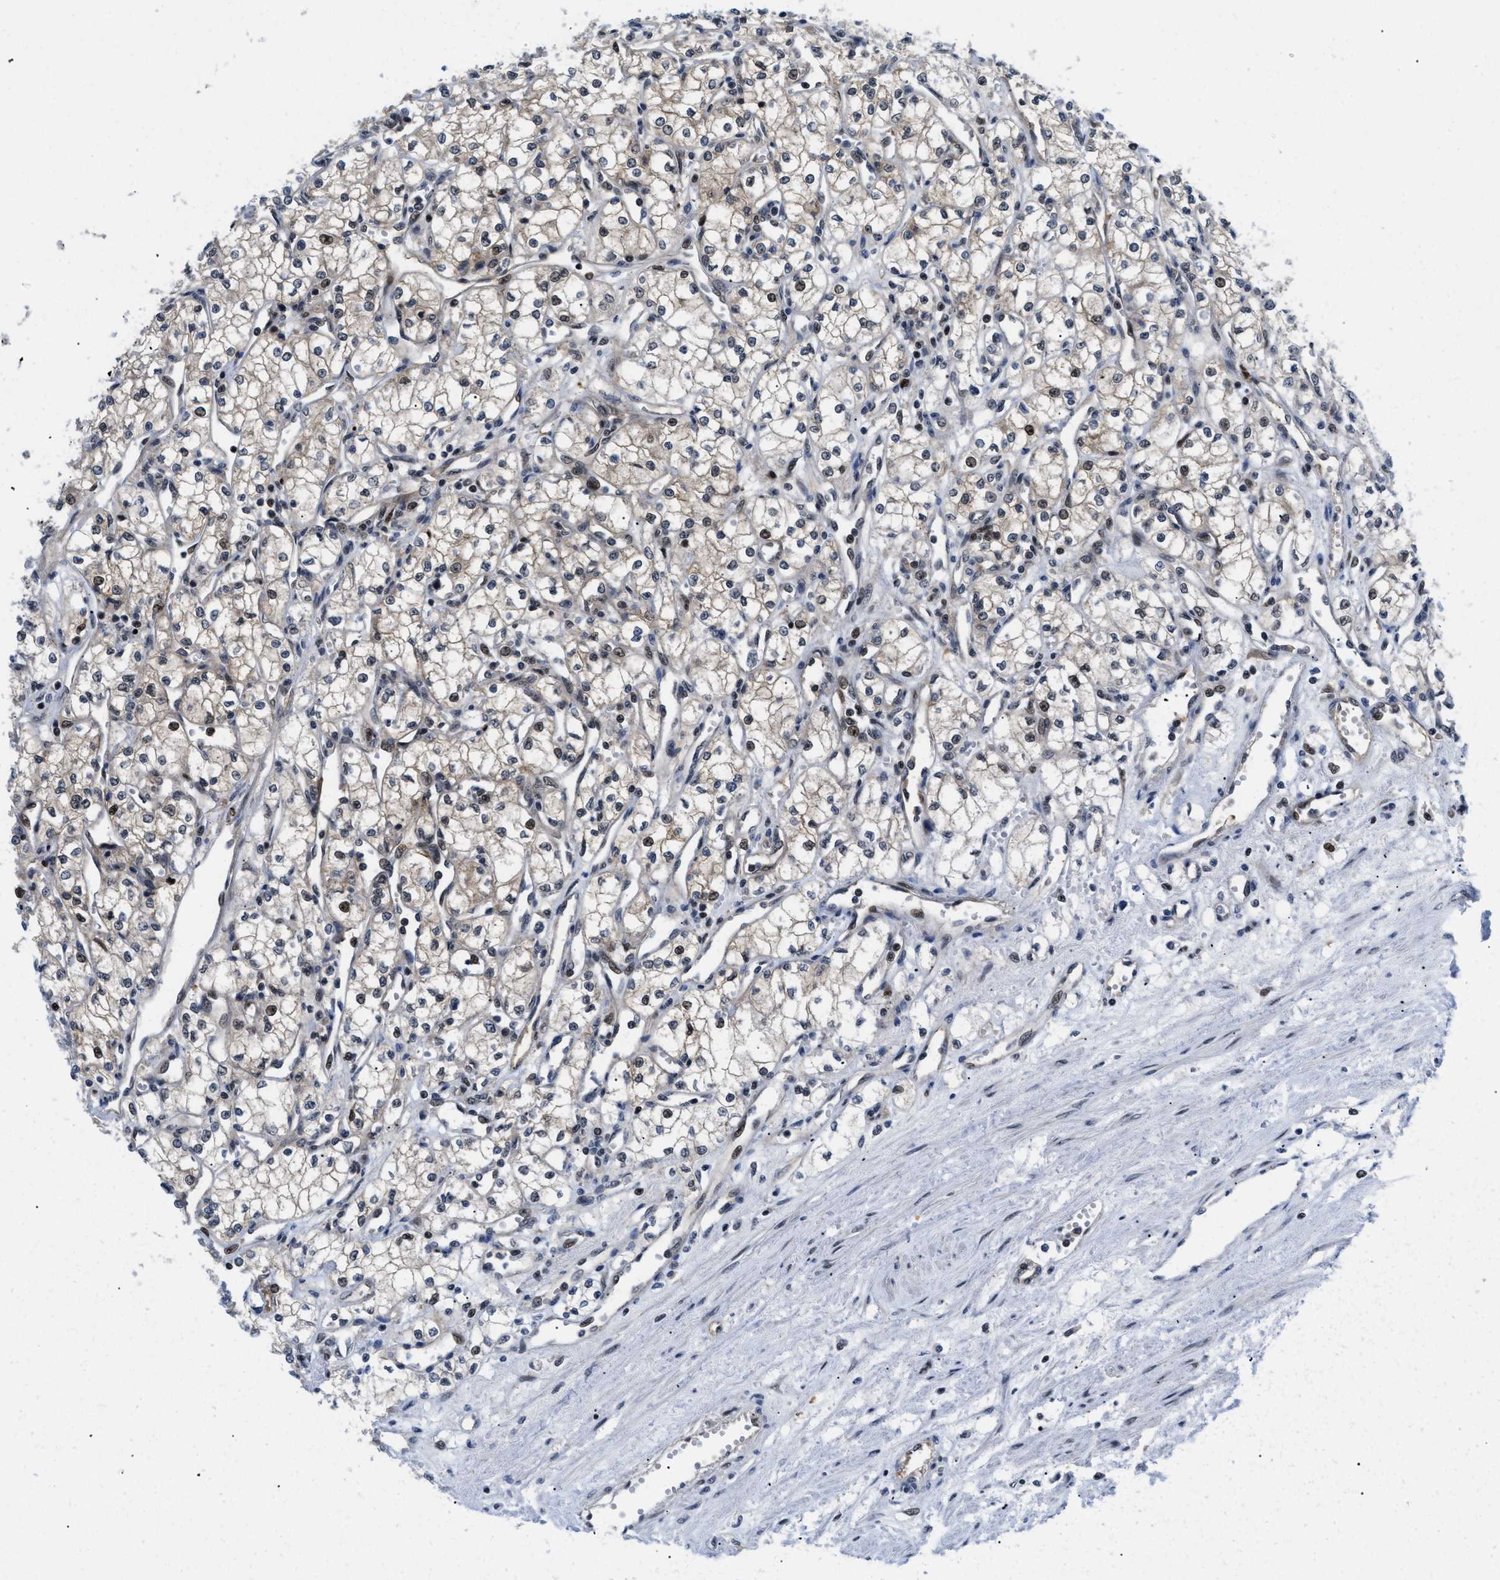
{"staining": {"intensity": "moderate", "quantity": "25%-75%", "location": "cytoplasmic/membranous,nuclear"}, "tissue": "renal cancer", "cell_type": "Tumor cells", "image_type": "cancer", "snomed": [{"axis": "morphology", "description": "Adenocarcinoma, NOS"}, {"axis": "topography", "description": "Kidney"}], "caption": "Adenocarcinoma (renal) was stained to show a protein in brown. There is medium levels of moderate cytoplasmic/membranous and nuclear staining in approximately 25%-75% of tumor cells.", "gene": "SLC29A2", "patient": {"sex": "male", "age": 59}}